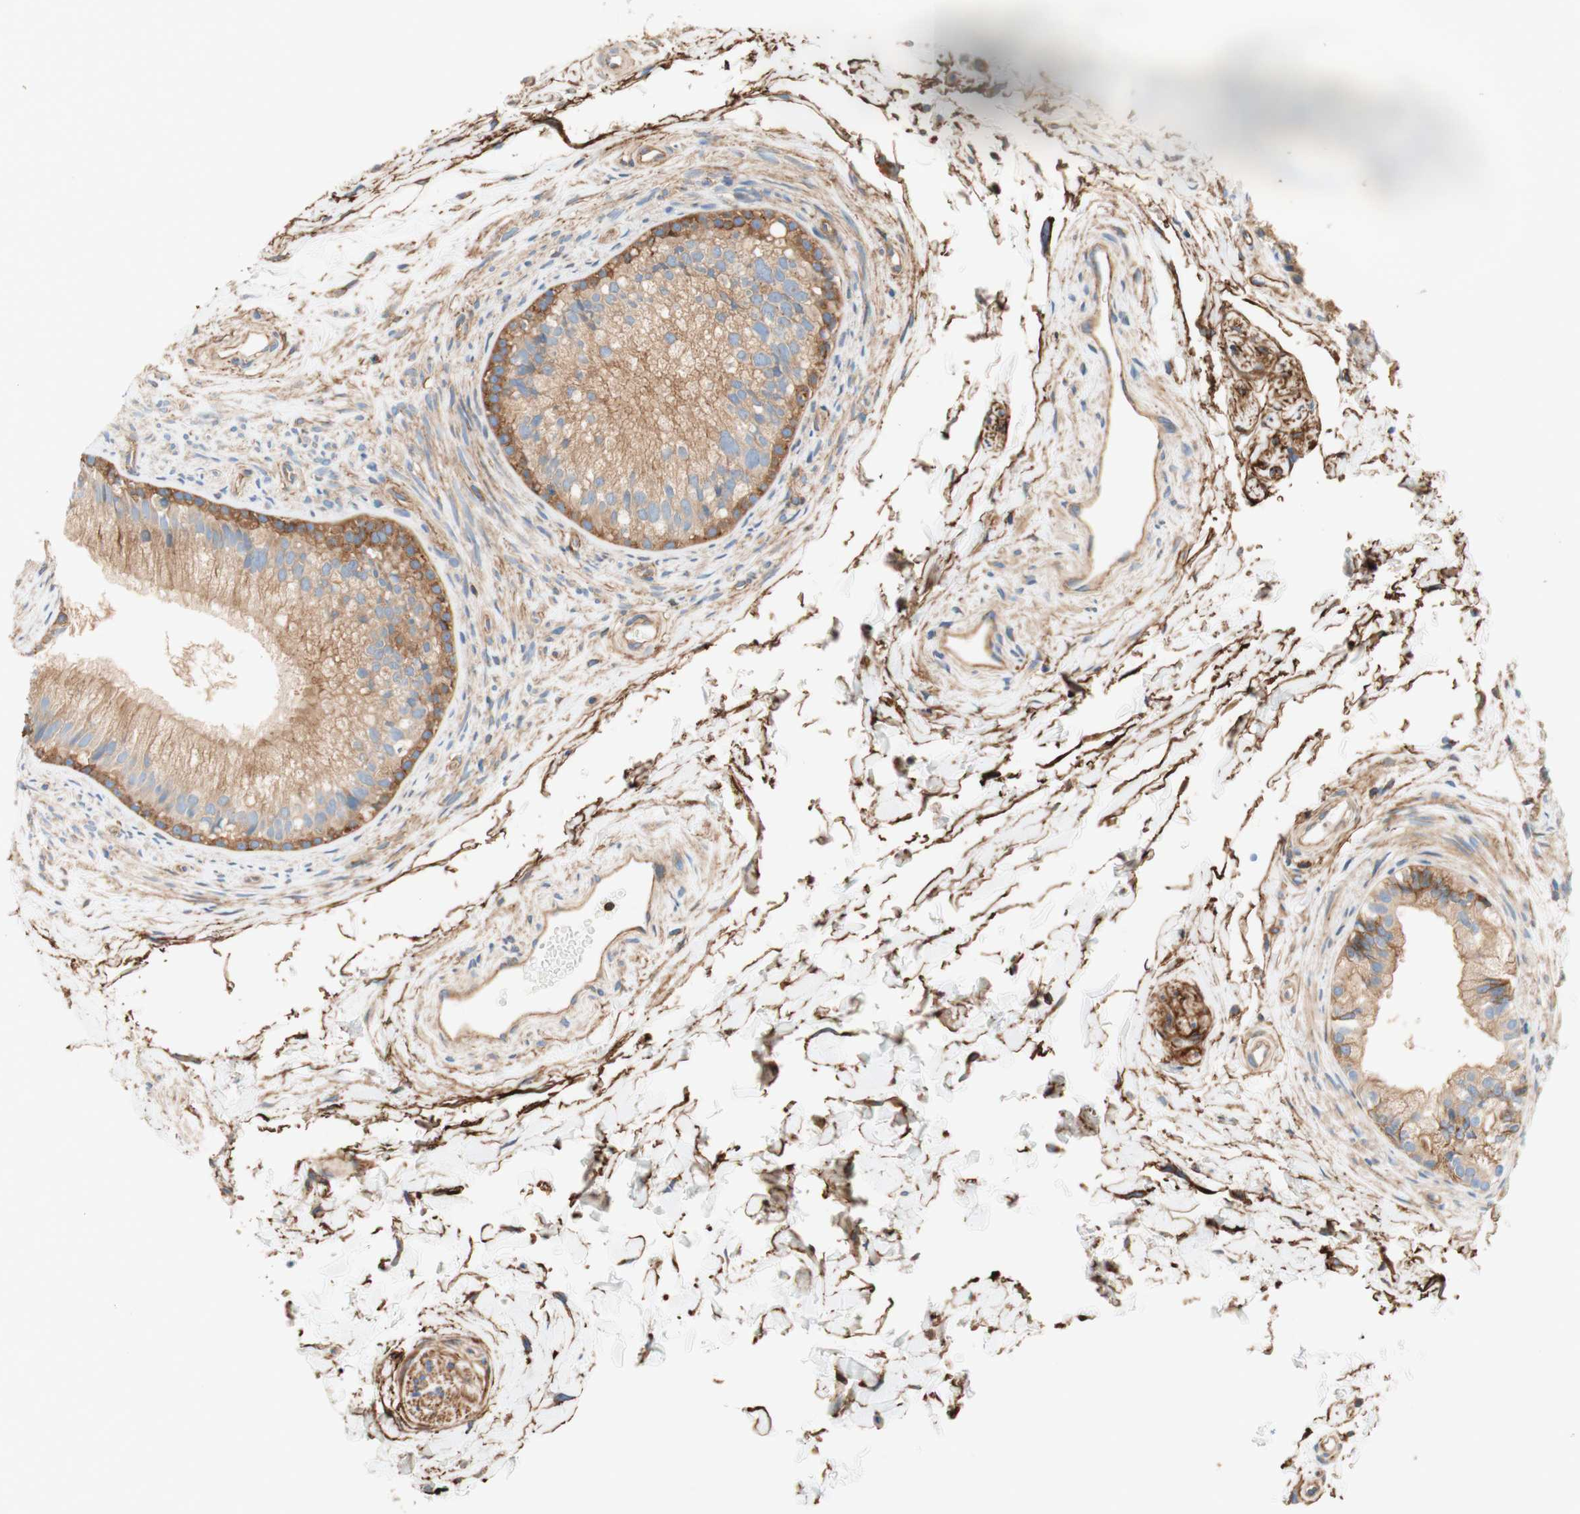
{"staining": {"intensity": "moderate", "quantity": ">75%", "location": "cytoplasmic/membranous"}, "tissue": "epididymis", "cell_type": "Glandular cells", "image_type": "normal", "snomed": [{"axis": "morphology", "description": "Normal tissue, NOS"}, {"axis": "topography", "description": "Epididymis"}], "caption": "Immunohistochemistry (IHC) (DAB) staining of unremarkable epididymis displays moderate cytoplasmic/membranous protein positivity in approximately >75% of glandular cells.", "gene": "VPS26A", "patient": {"sex": "male", "age": 56}}